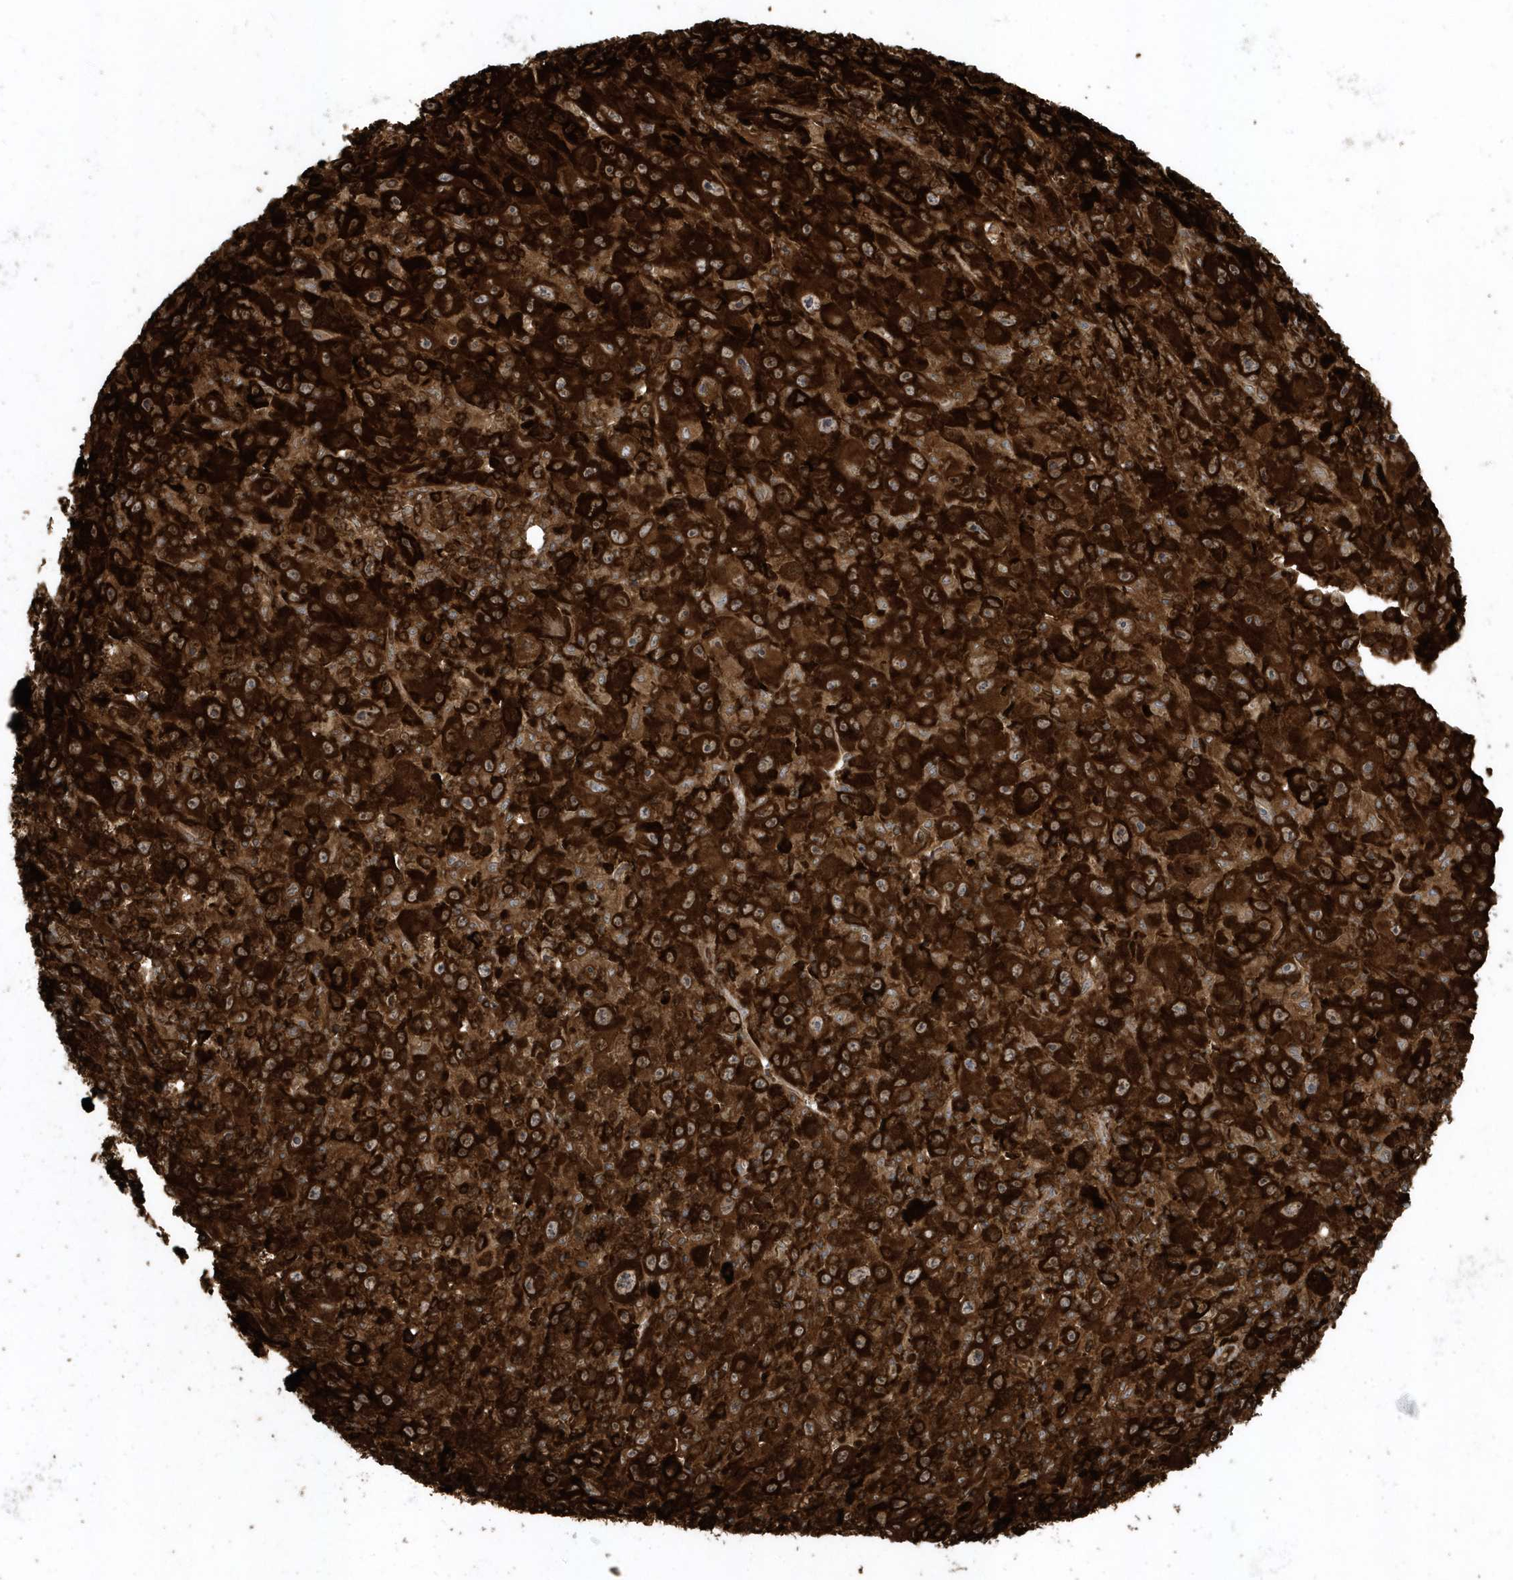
{"staining": {"intensity": "strong", "quantity": ">75%", "location": "cytoplasmic/membranous"}, "tissue": "melanoma", "cell_type": "Tumor cells", "image_type": "cancer", "snomed": [{"axis": "morphology", "description": "Malignant melanoma, Metastatic site"}, {"axis": "topography", "description": "Skin"}], "caption": "Immunohistochemistry (IHC) histopathology image of neoplastic tissue: human melanoma stained using IHC reveals high levels of strong protein expression localized specifically in the cytoplasmic/membranous of tumor cells, appearing as a cytoplasmic/membranous brown color.", "gene": "CLCN6", "patient": {"sex": "female", "age": 56}}